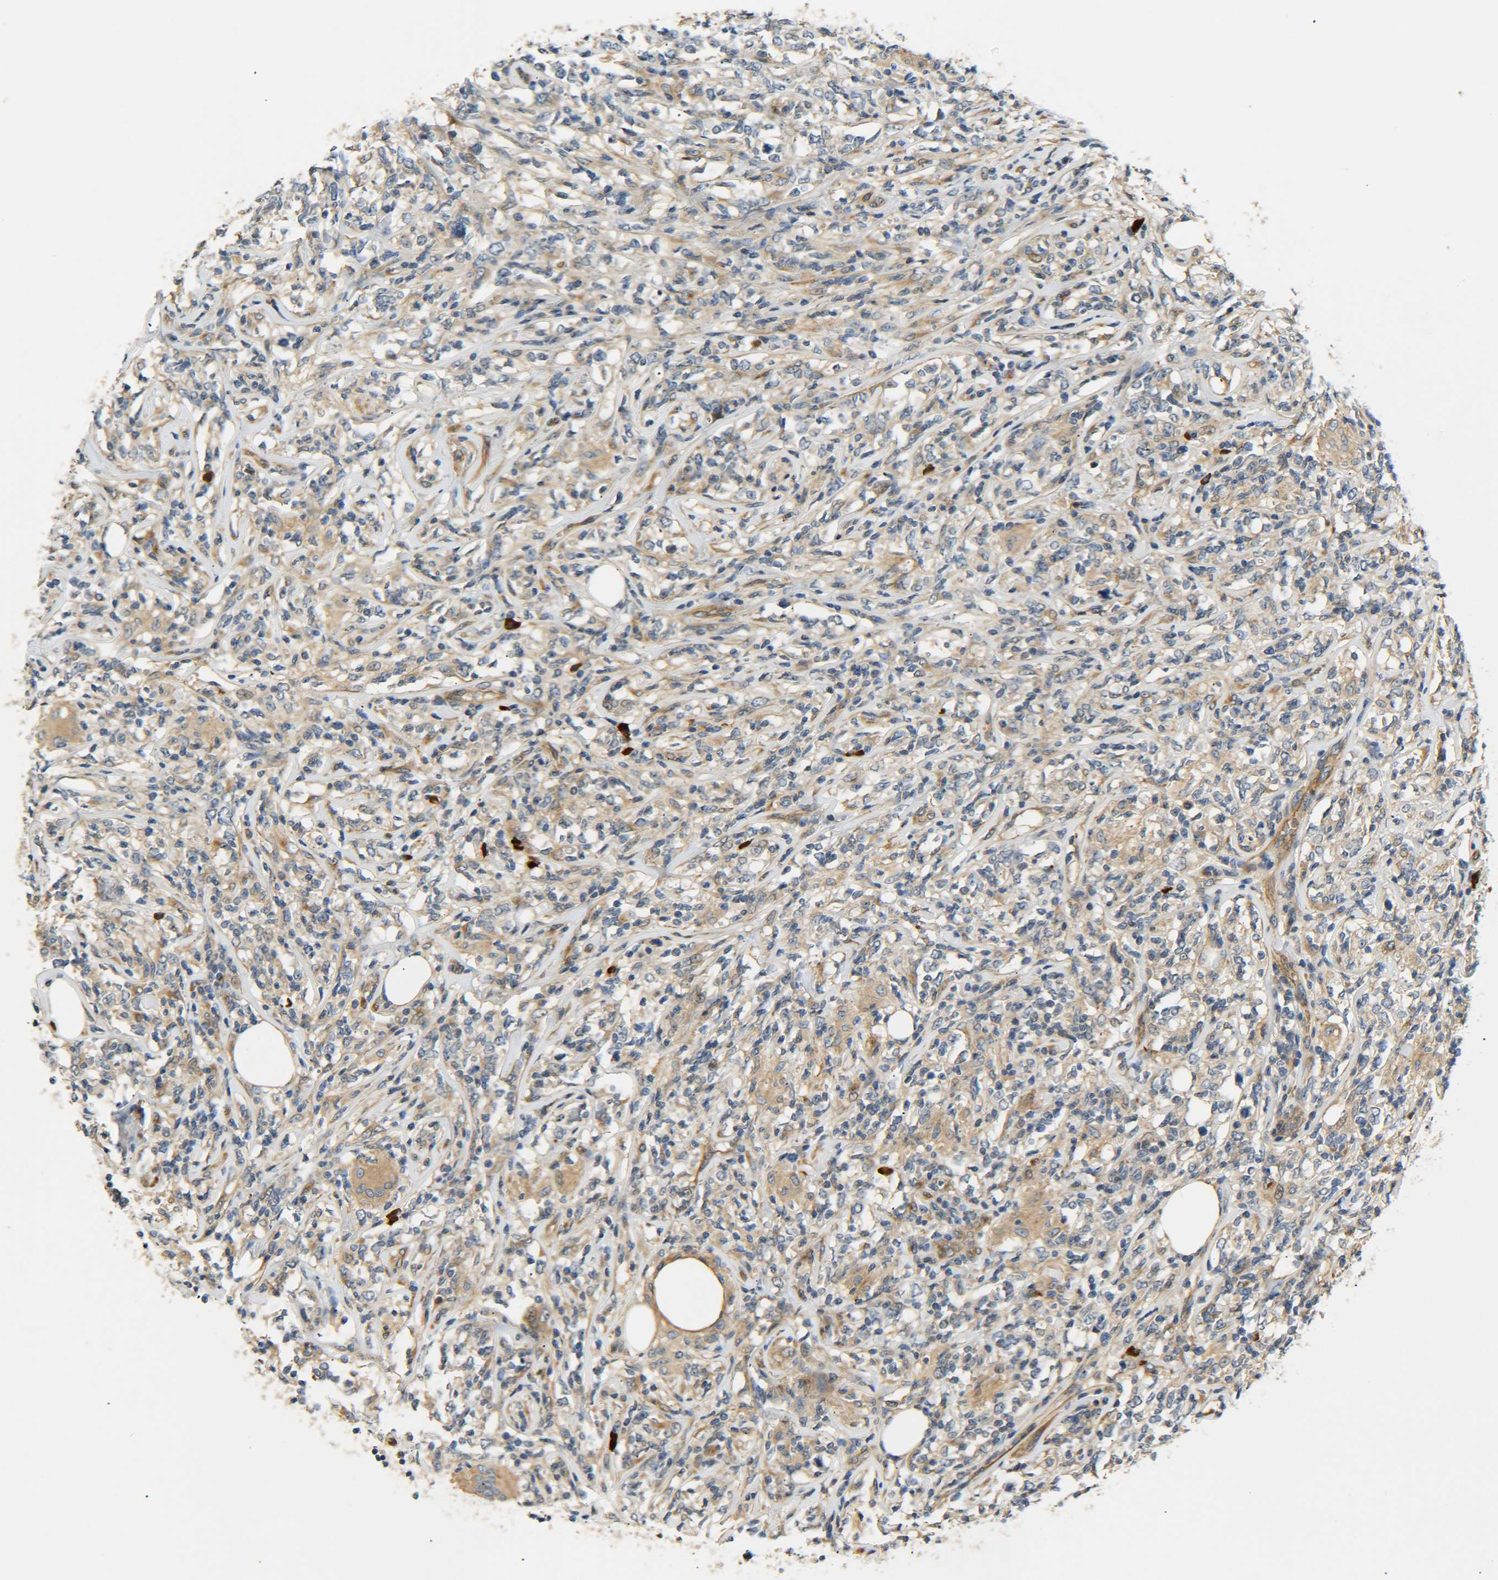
{"staining": {"intensity": "moderate", "quantity": ">75%", "location": "cytoplasmic/membranous"}, "tissue": "lymphoma", "cell_type": "Tumor cells", "image_type": "cancer", "snomed": [{"axis": "morphology", "description": "Malignant lymphoma, non-Hodgkin's type, High grade"}, {"axis": "topography", "description": "Lymph node"}], "caption": "Brown immunohistochemical staining in human high-grade malignant lymphoma, non-Hodgkin's type displays moderate cytoplasmic/membranous positivity in about >75% of tumor cells. (DAB IHC with brightfield microscopy, high magnification).", "gene": "MEIS1", "patient": {"sex": "female", "age": 84}}